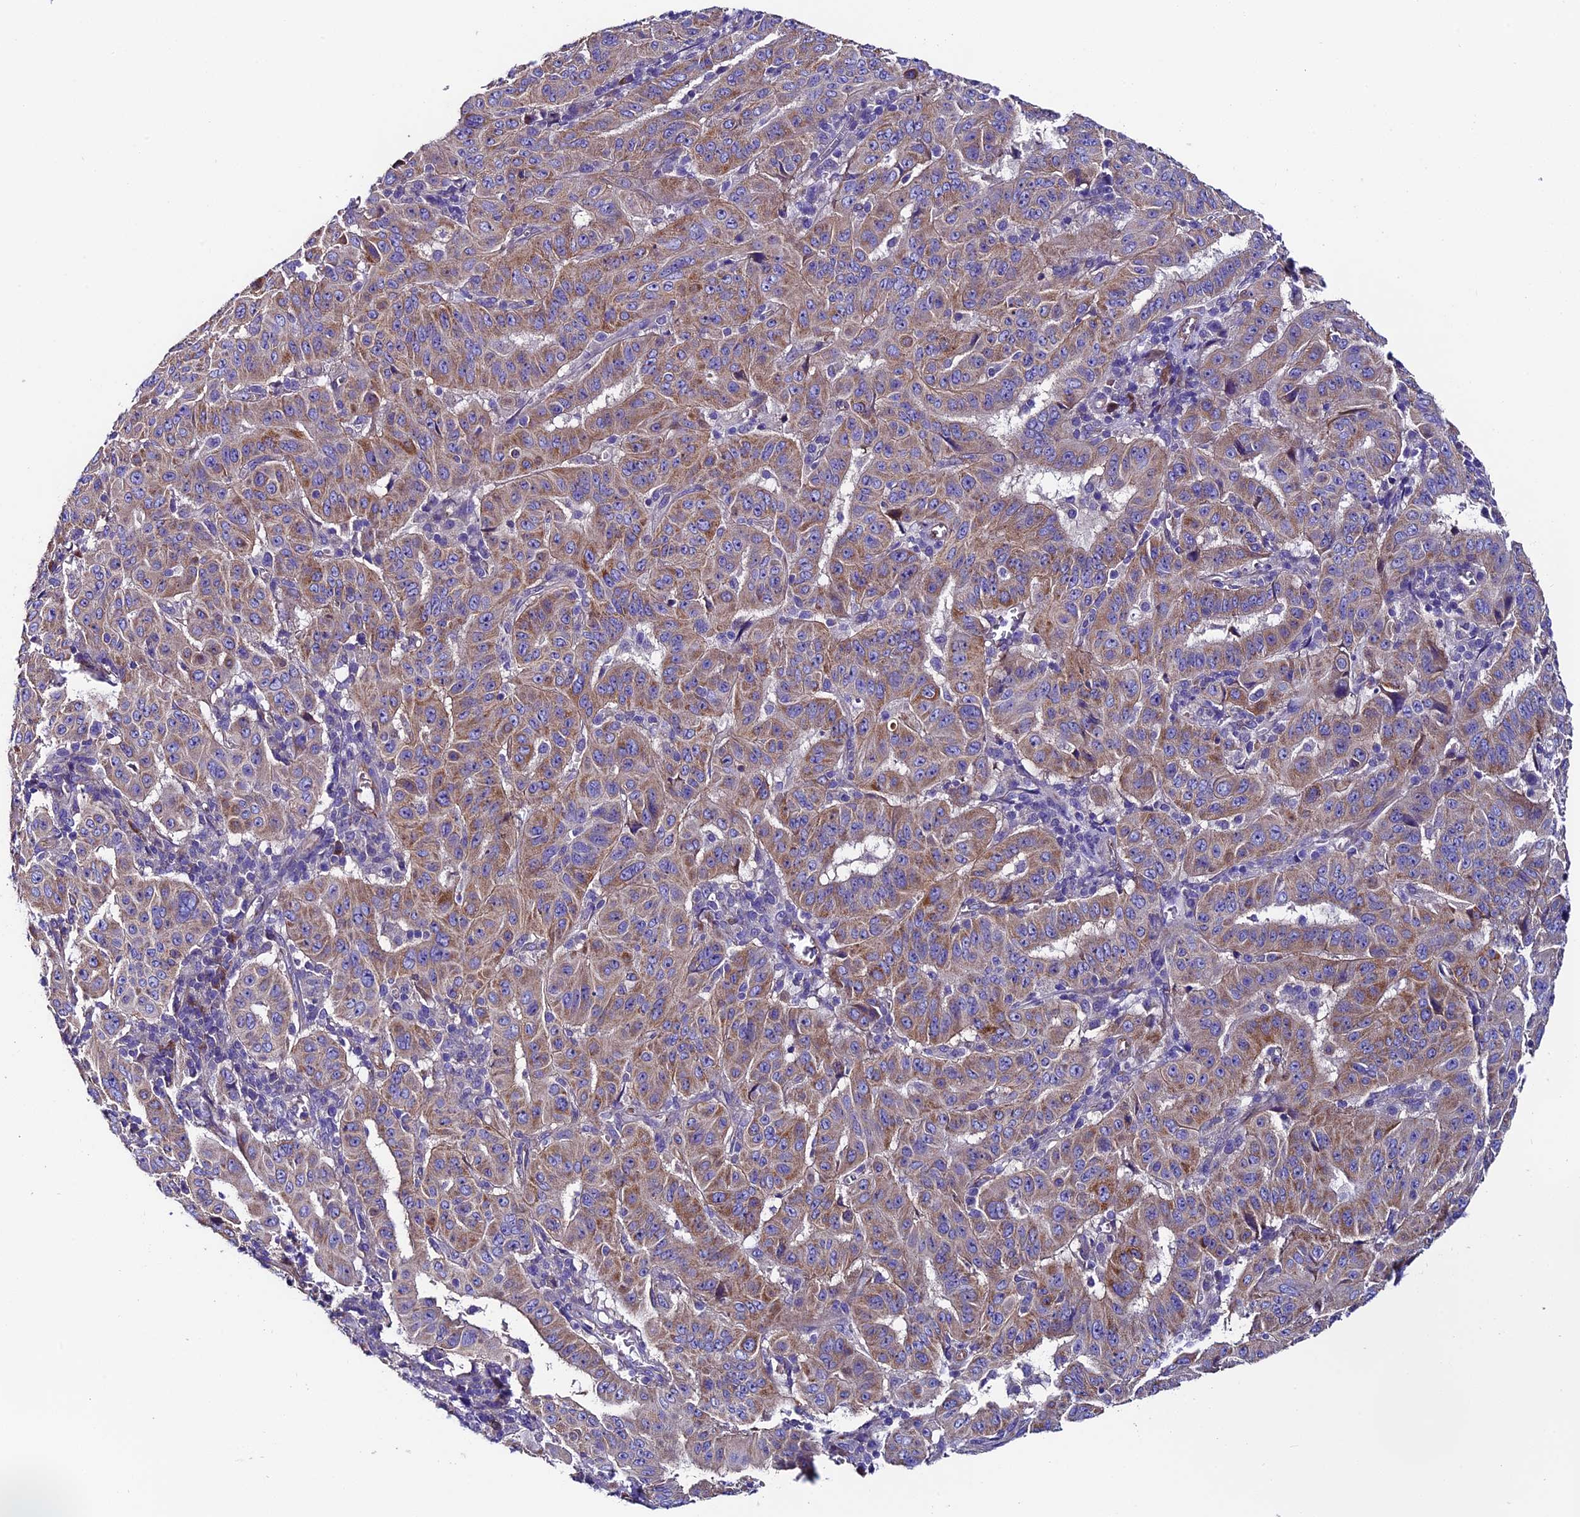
{"staining": {"intensity": "moderate", "quantity": ">75%", "location": "cytoplasmic/membranous"}, "tissue": "pancreatic cancer", "cell_type": "Tumor cells", "image_type": "cancer", "snomed": [{"axis": "morphology", "description": "Adenocarcinoma, NOS"}, {"axis": "topography", "description": "Pancreas"}], "caption": "An image of pancreatic adenocarcinoma stained for a protein displays moderate cytoplasmic/membranous brown staining in tumor cells.", "gene": "COMTD1", "patient": {"sex": "male", "age": 63}}